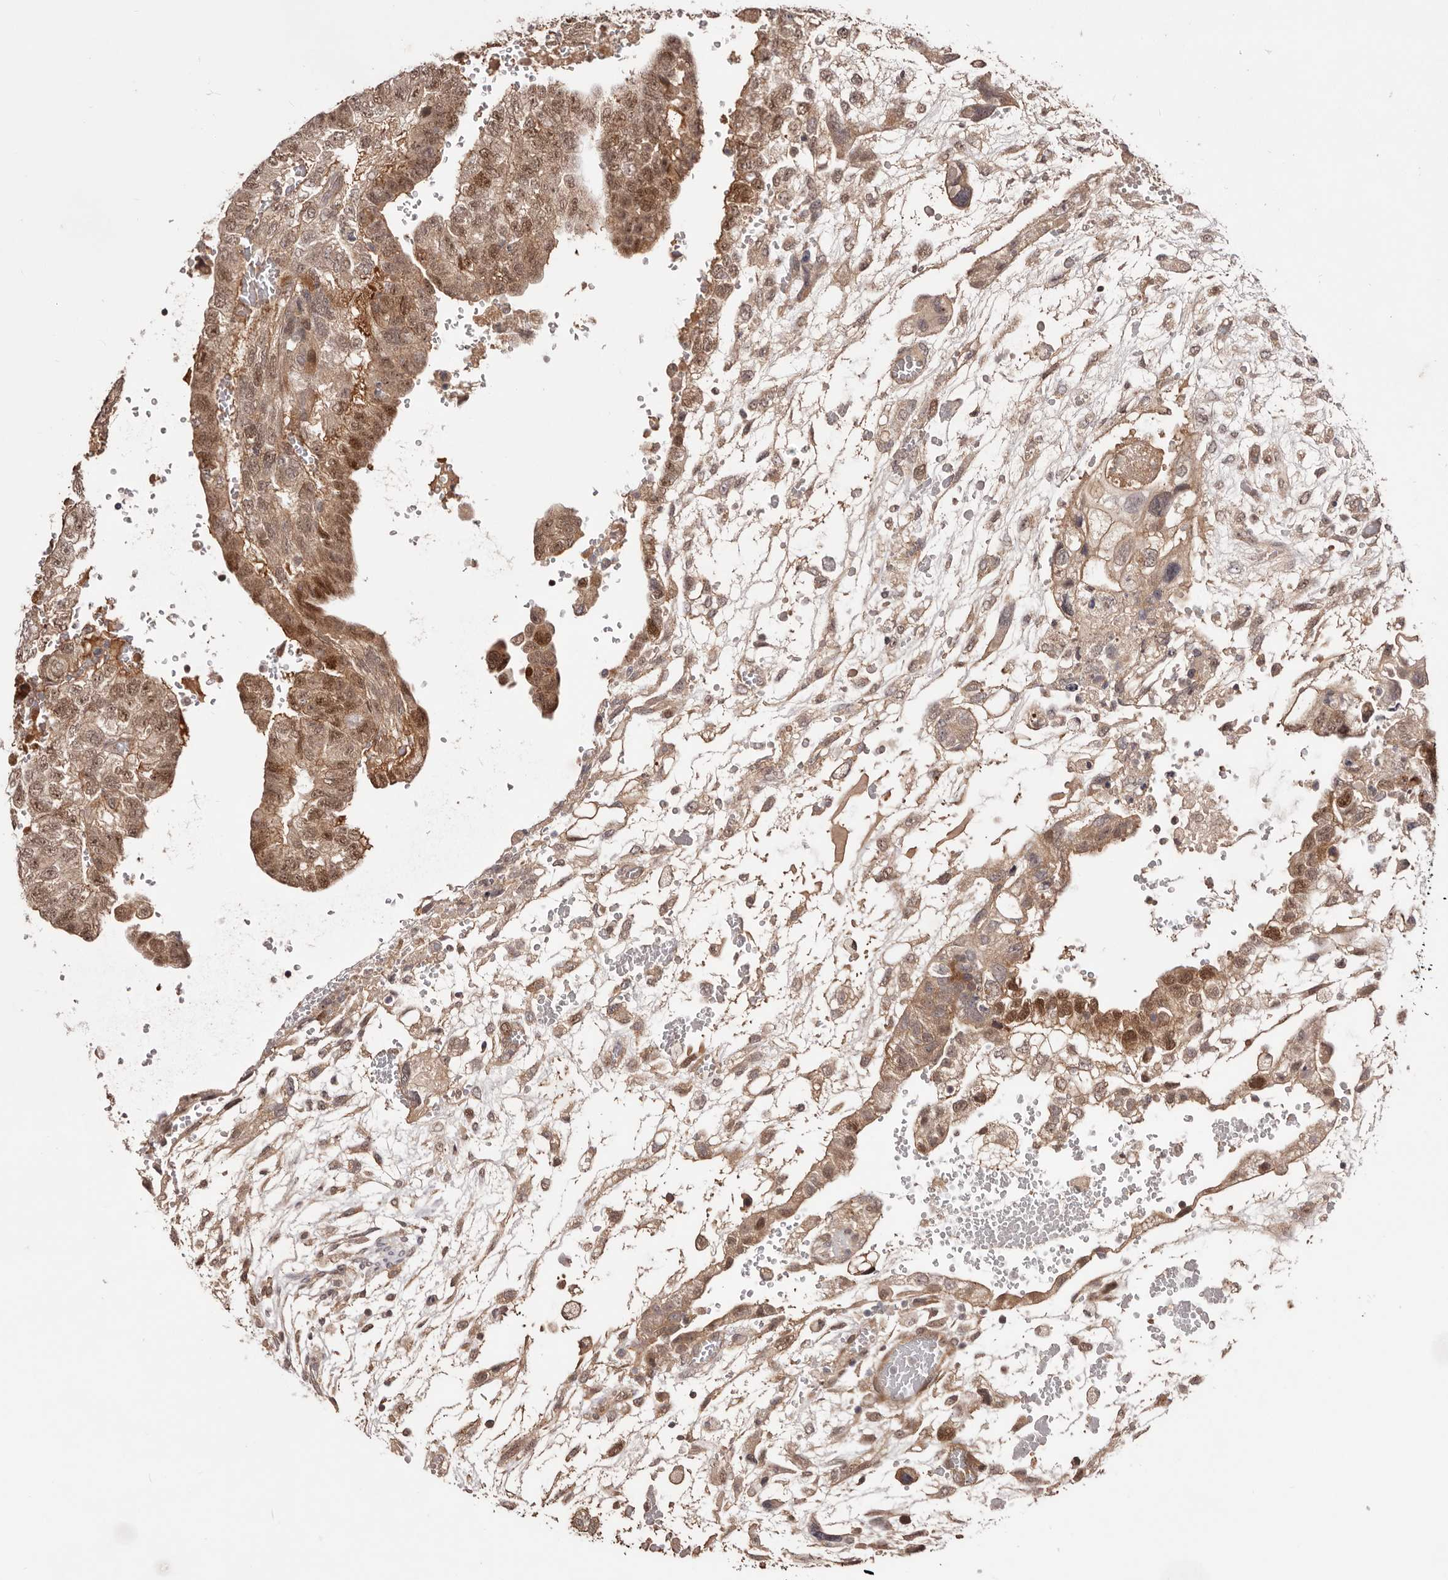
{"staining": {"intensity": "moderate", "quantity": ">75%", "location": "cytoplasmic/membranous,nuclear"}, "tissue": "testis cancer", "cell_type": "Tumor cells", "image_type": "cancer", "snomed": [{"axis": "morphology", "description": "Carcinoma, Embryonal, NOS"}, {"axis": "topography", "description": "Testis"}], "caption": "The micrograph reveals a brown stain indicating the presence of a protein in the cytoplasmic/membranous and nuclear of tumor cells in testis cancer (embryonal carcinoma).", "gene": "EGR3", "patient": {"sex": "male", "age": 36}}